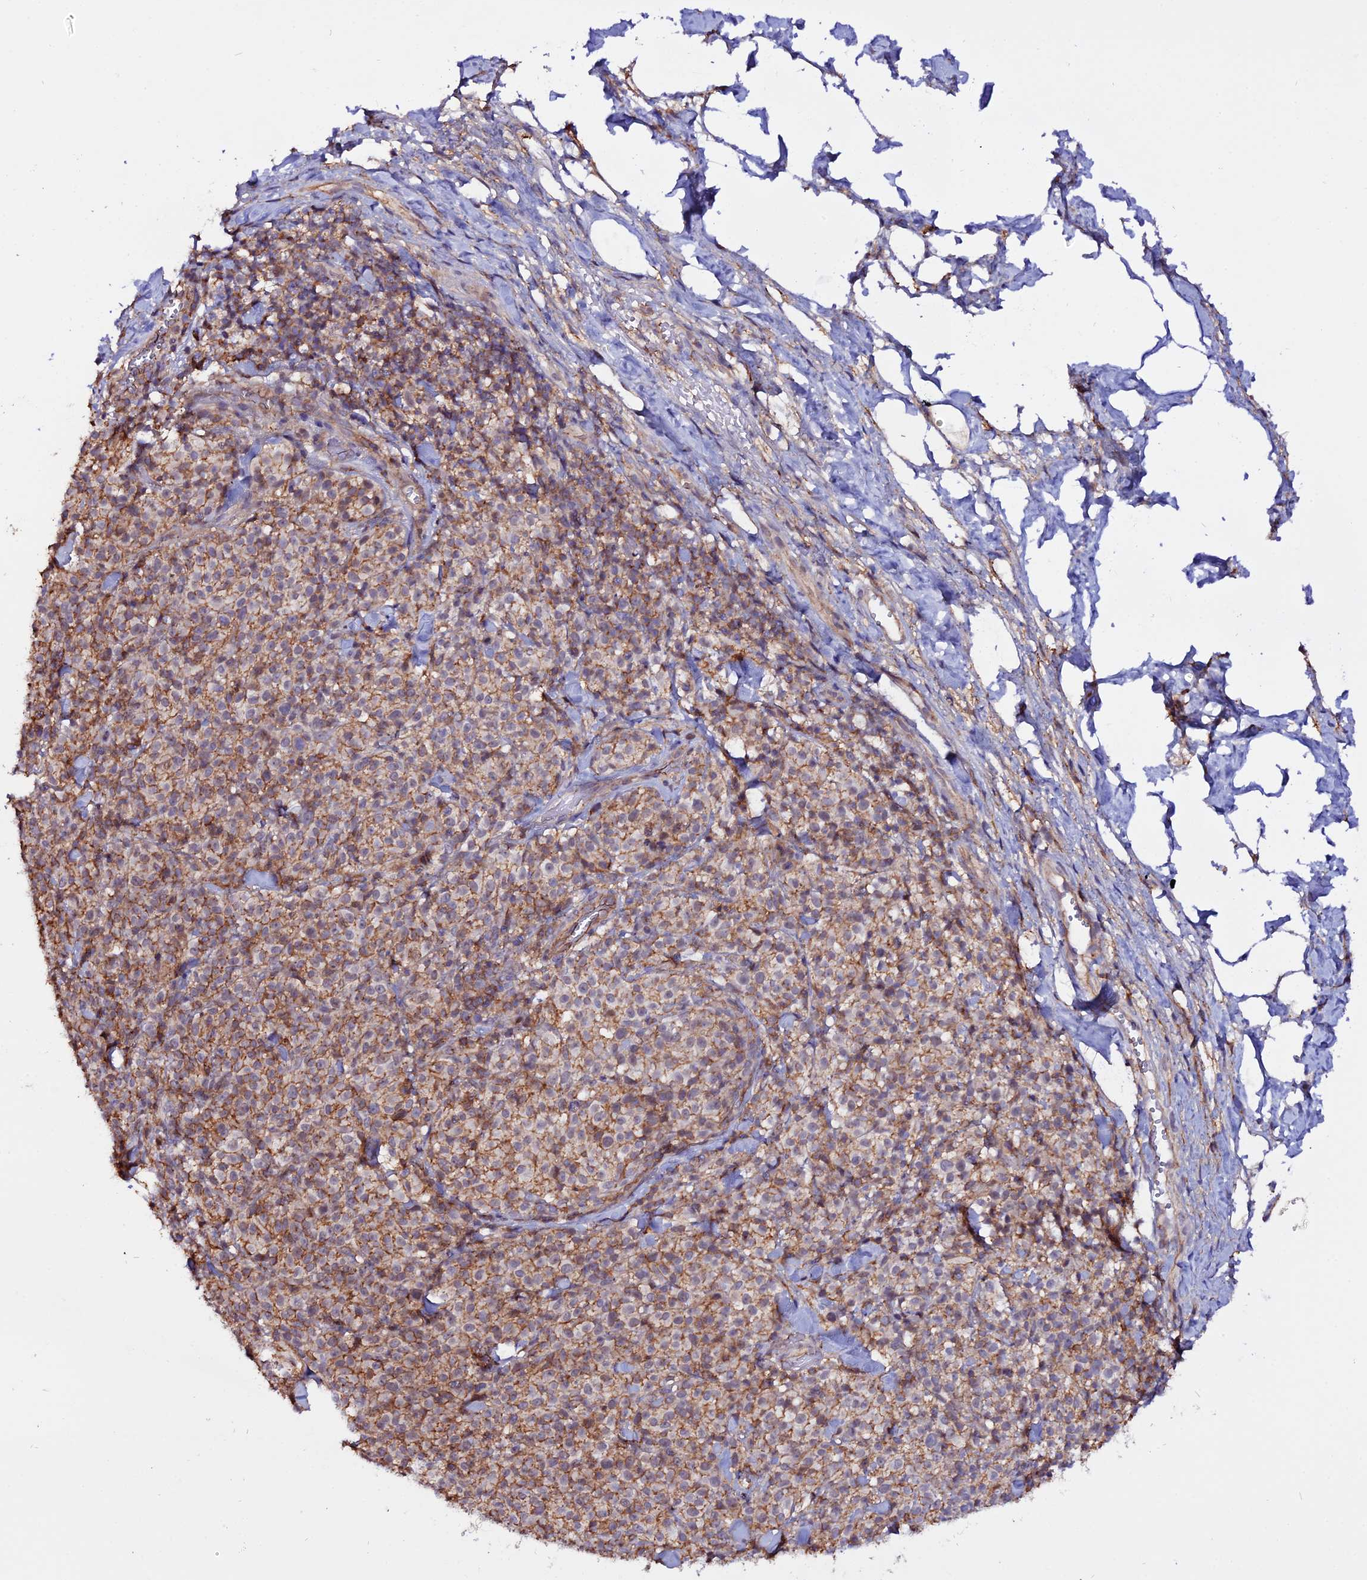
{"staining": {"intensity": "moderate", "quantity": ">75%", "location": "cytoplasmic/membranous"}, "tissue": "melanoma", "cell_type": "Tumor cells", "image_type": "cancer", "snomed": [{"axis": "morphology", "description": "Normal tissue, NOS"}, {"axis": "morphology", "description": "Malignant melanoma, NOS"}, {"axis": "topography", "description": "Skin"}], "caption": "Moderate cytoplasmic/membranous expression is appreciated in about >75% of tumor cells in melanoma.", "gene": "USP17L15", "patient": {"sex": "female", "age": 34}}